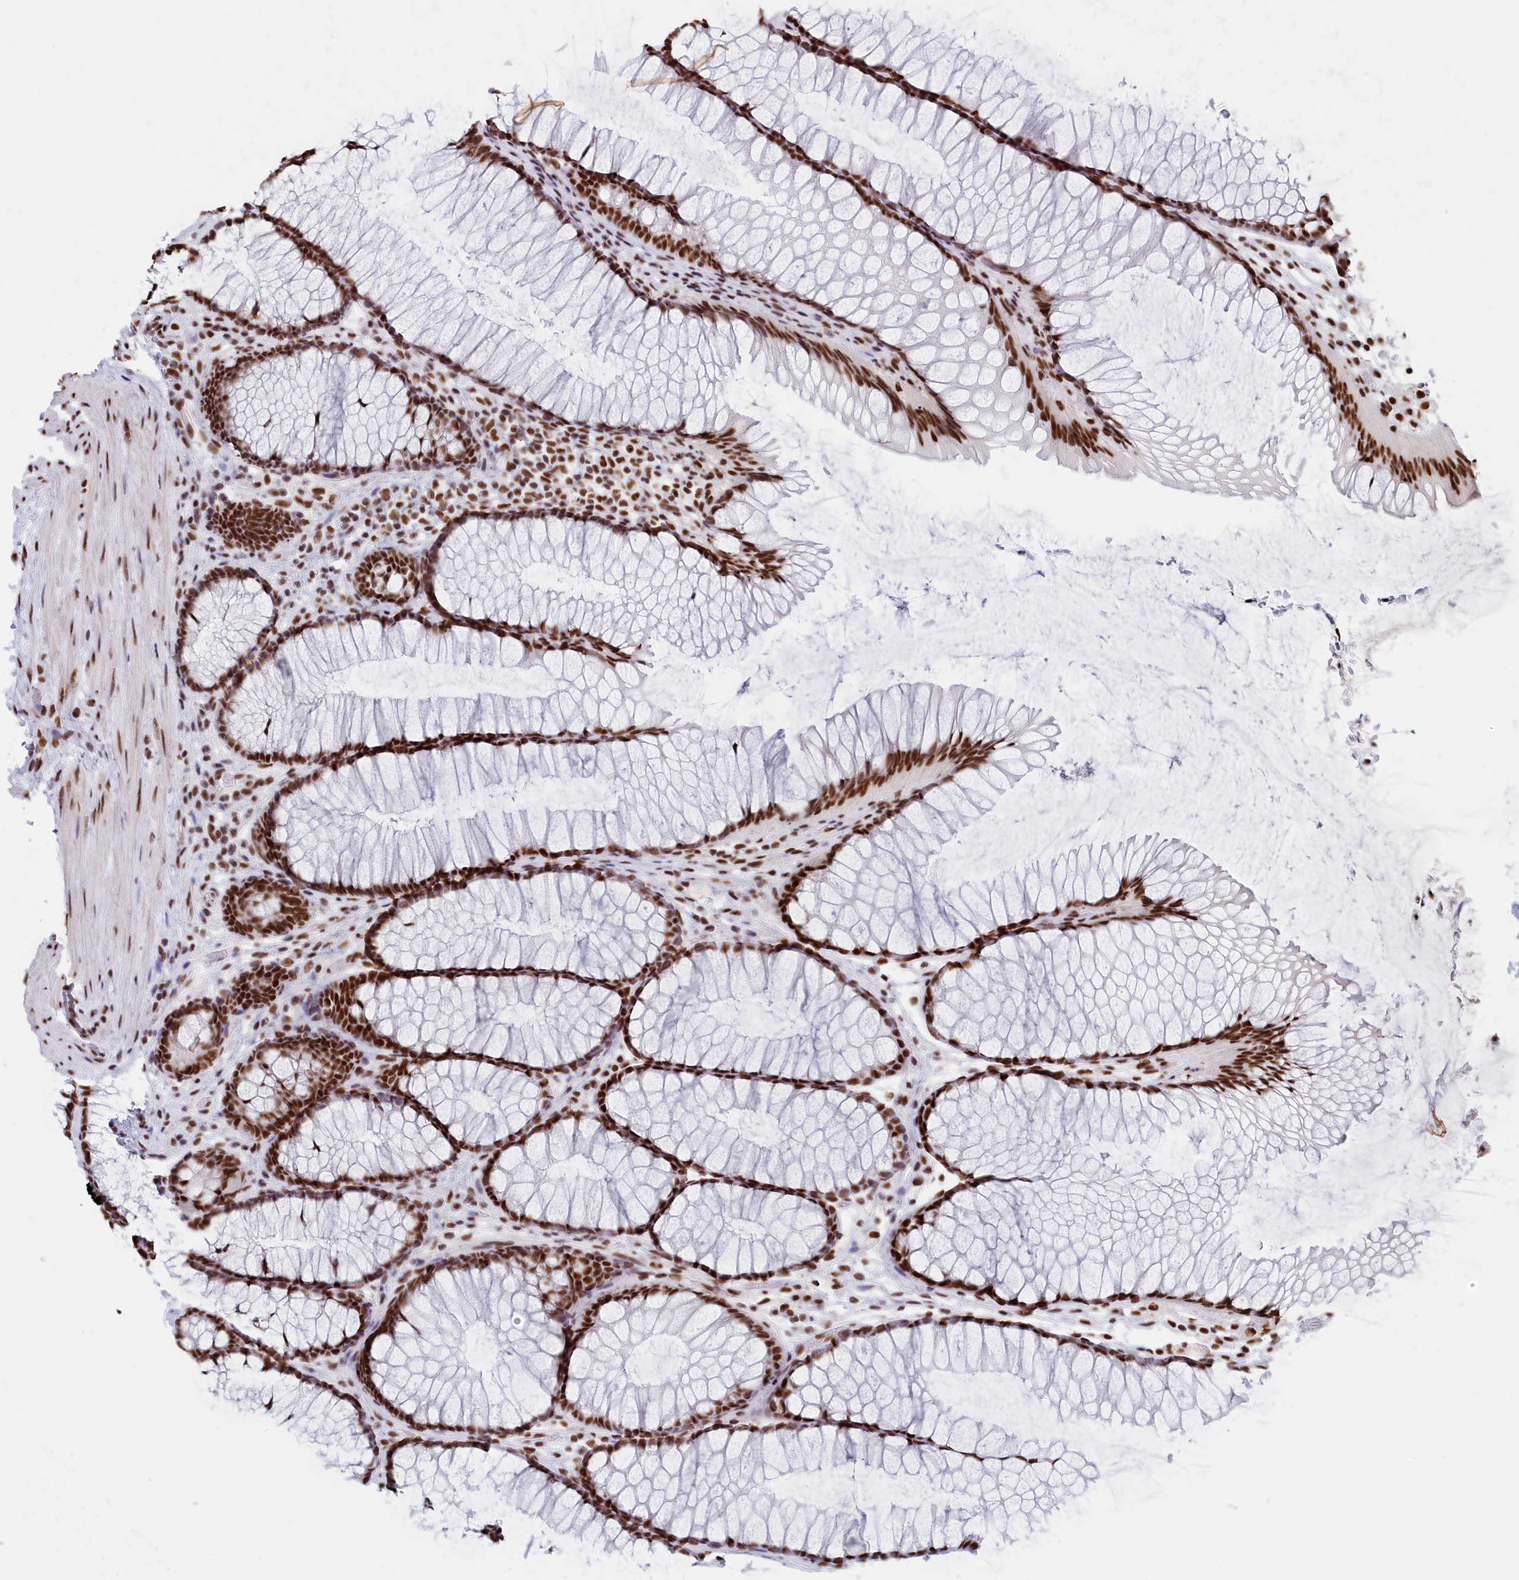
{"staining": {"intensity": "strong", "quantity": ">75%", "location": "nuclear"}, "tissue": "colon", "cell_type": "Endothelial cells", "image_type": "normal", "snomed": [{"axis": "morphology", "description": "Normal tissue, NOS"}, {"axis": "topography", "description": "Colon"}], "caption": "Immunohistochemistry of normal colon displays high levels of strong nuclear positivity in about >75% of endothelial cells.", "gene": "SNRNP70", "patient": {"sex": "female", "age": 82}}